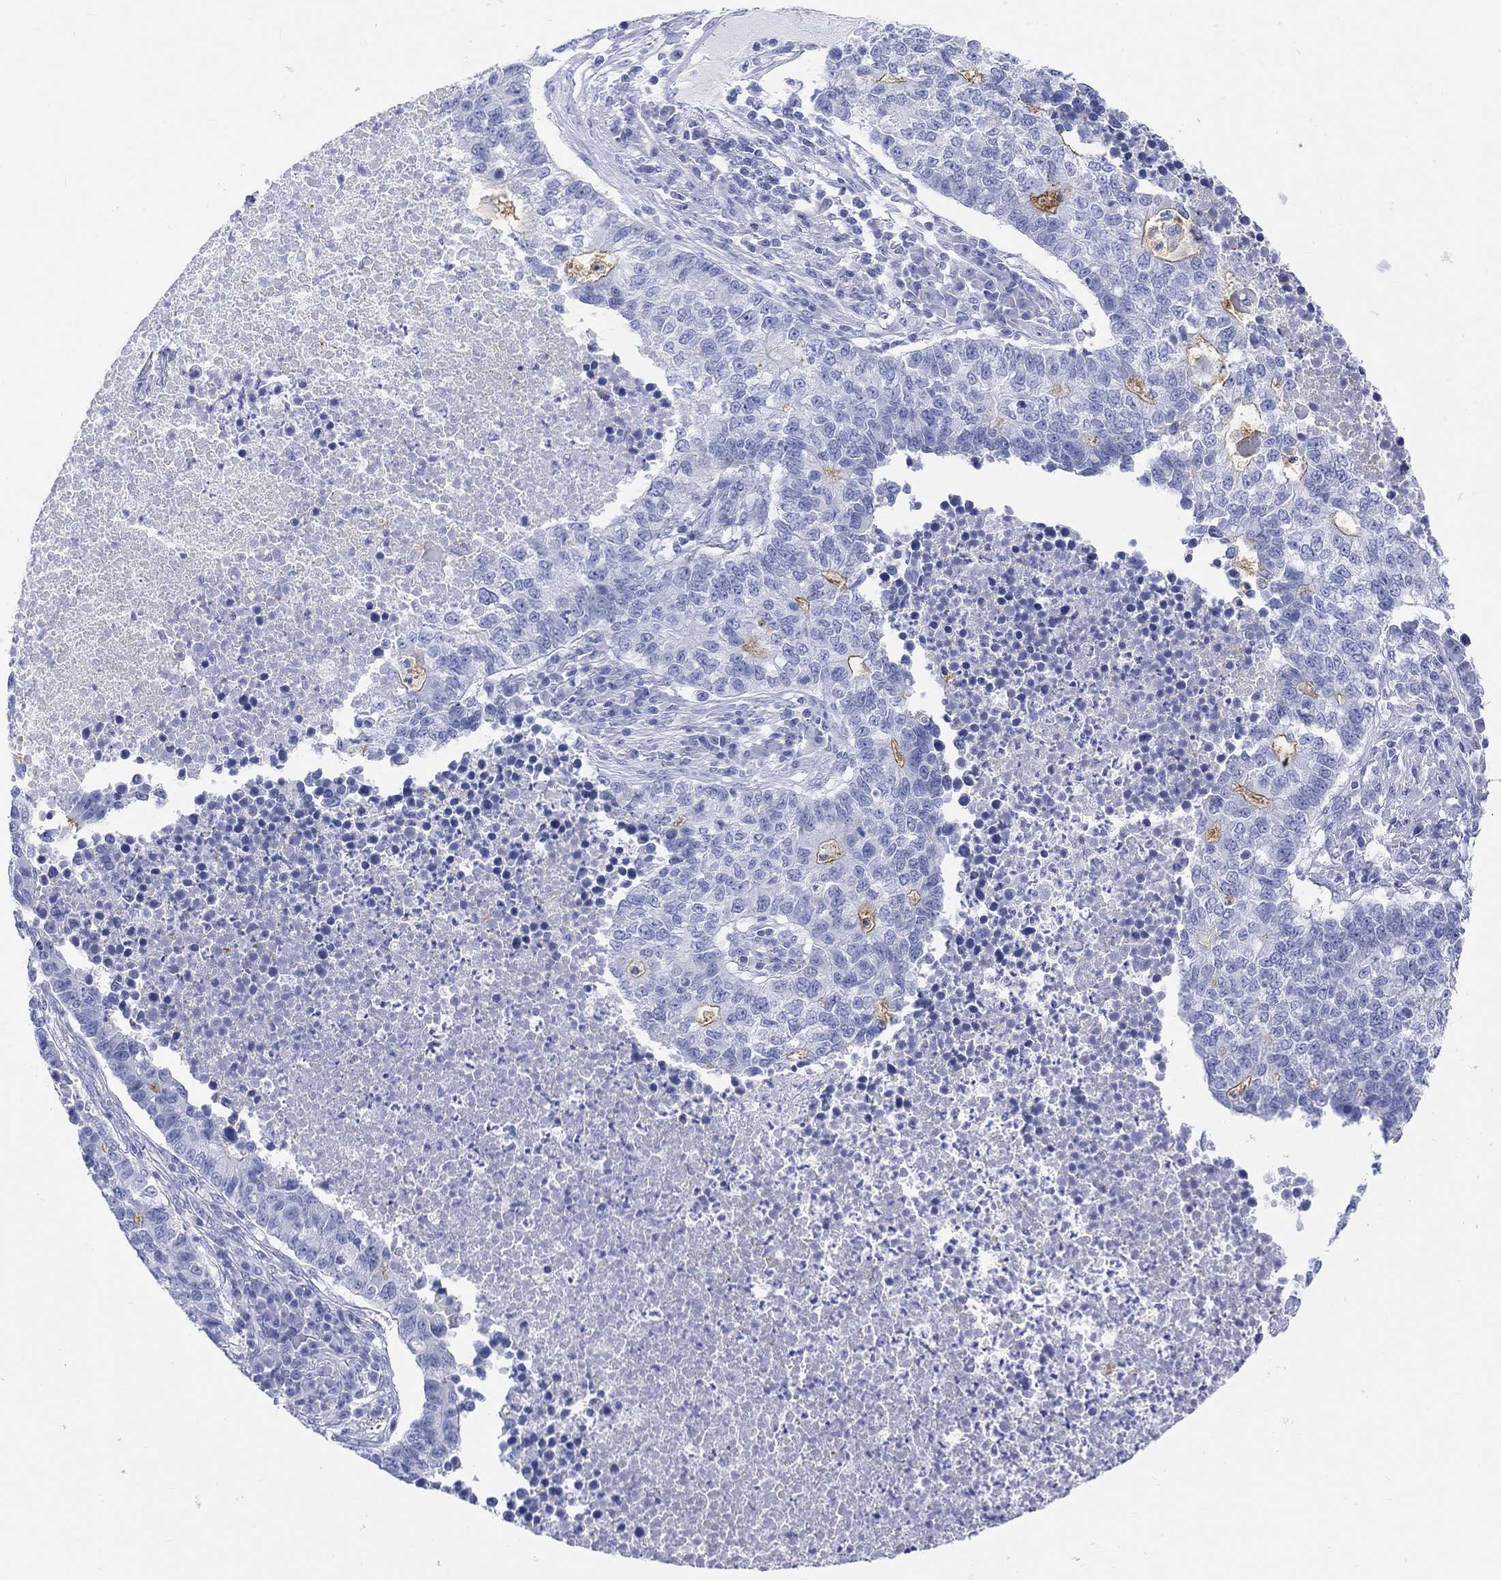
{"staining": {"intensity": "weak", "quantity": "<25%", "location": "cytoplasmic/membranous"}, "tissue": "lung cancer", "cell_type": "Tumor cells", "image_type": "cancer", "snomed": [{"axis": "morphology", "description": "Adenocarcinoma, NOS"}, {"axis": "topography", "description": "Lung"}], "caption": "Lung cancer (adenocarcinoma) was stained to show a protein in brown. There is no significant expression in tumor cells. Brightfield microscopy of IHC stained with DAB (3,3'-diaminobenzidine) (brown) and hematoxylin (blue), captured at high magnification.", "gene": "XIRP2", "patient": {"sex": "male", "age": 57}}